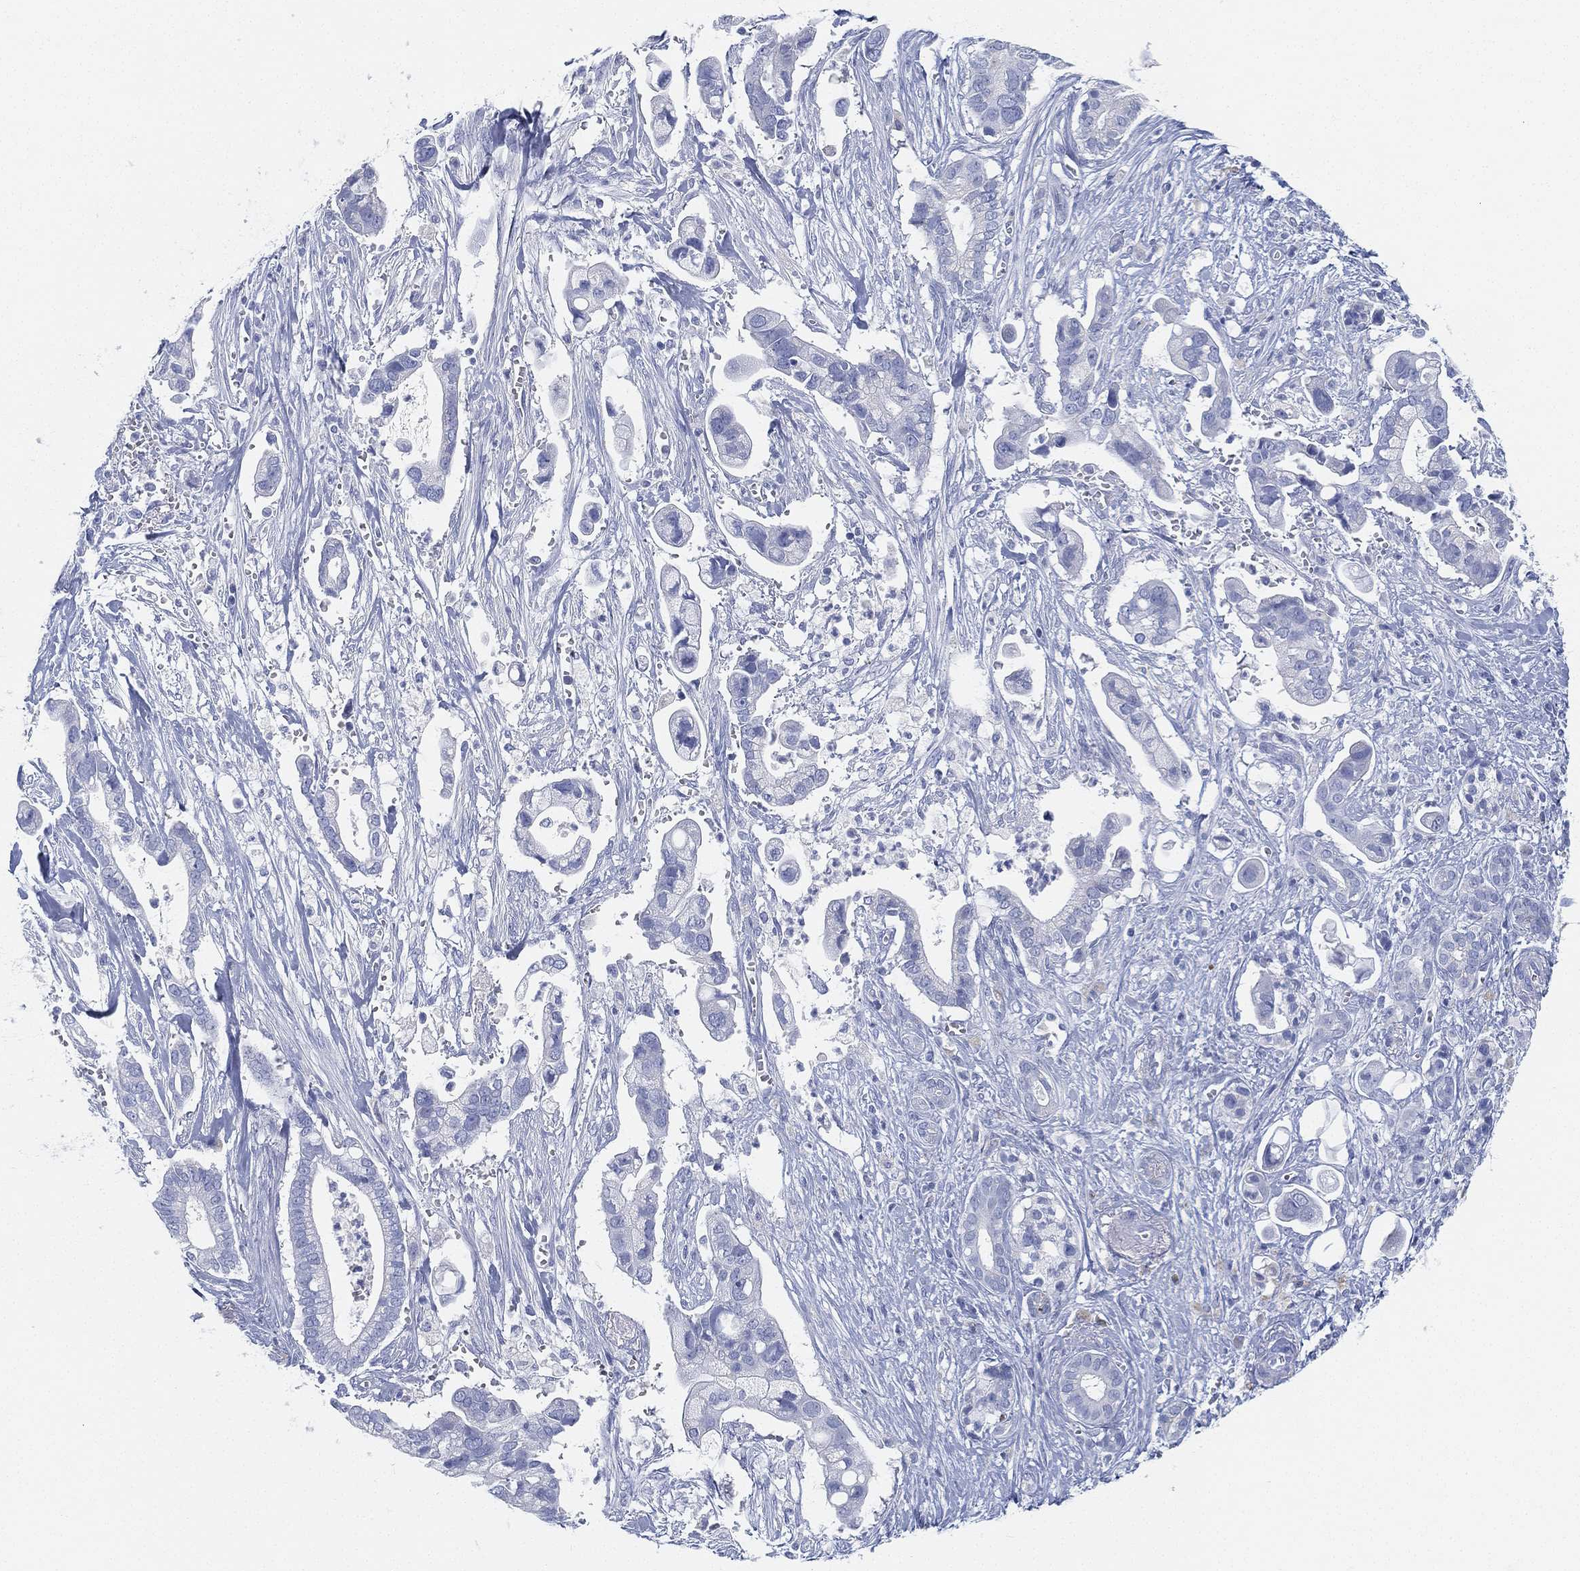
{"staining": {"intensity": "negative", "quantity": "none", "location": "none"}, "tissue": "pancreatic cancer", "cell_type": "Tumor cells", "image_type": "cancer", "snomed": [{"axis": "morphology", "description": "Adenocarcinoma, NOS"}, {"axis": "topography", "description": "Pancreas"}], "caption": "Protein analysis of pancreatic cancer (adenocarcinoma) shows no significant positivity in tumor cells.", "gene": "GPR61", "patient": {"sex": "male", "age": 61}}